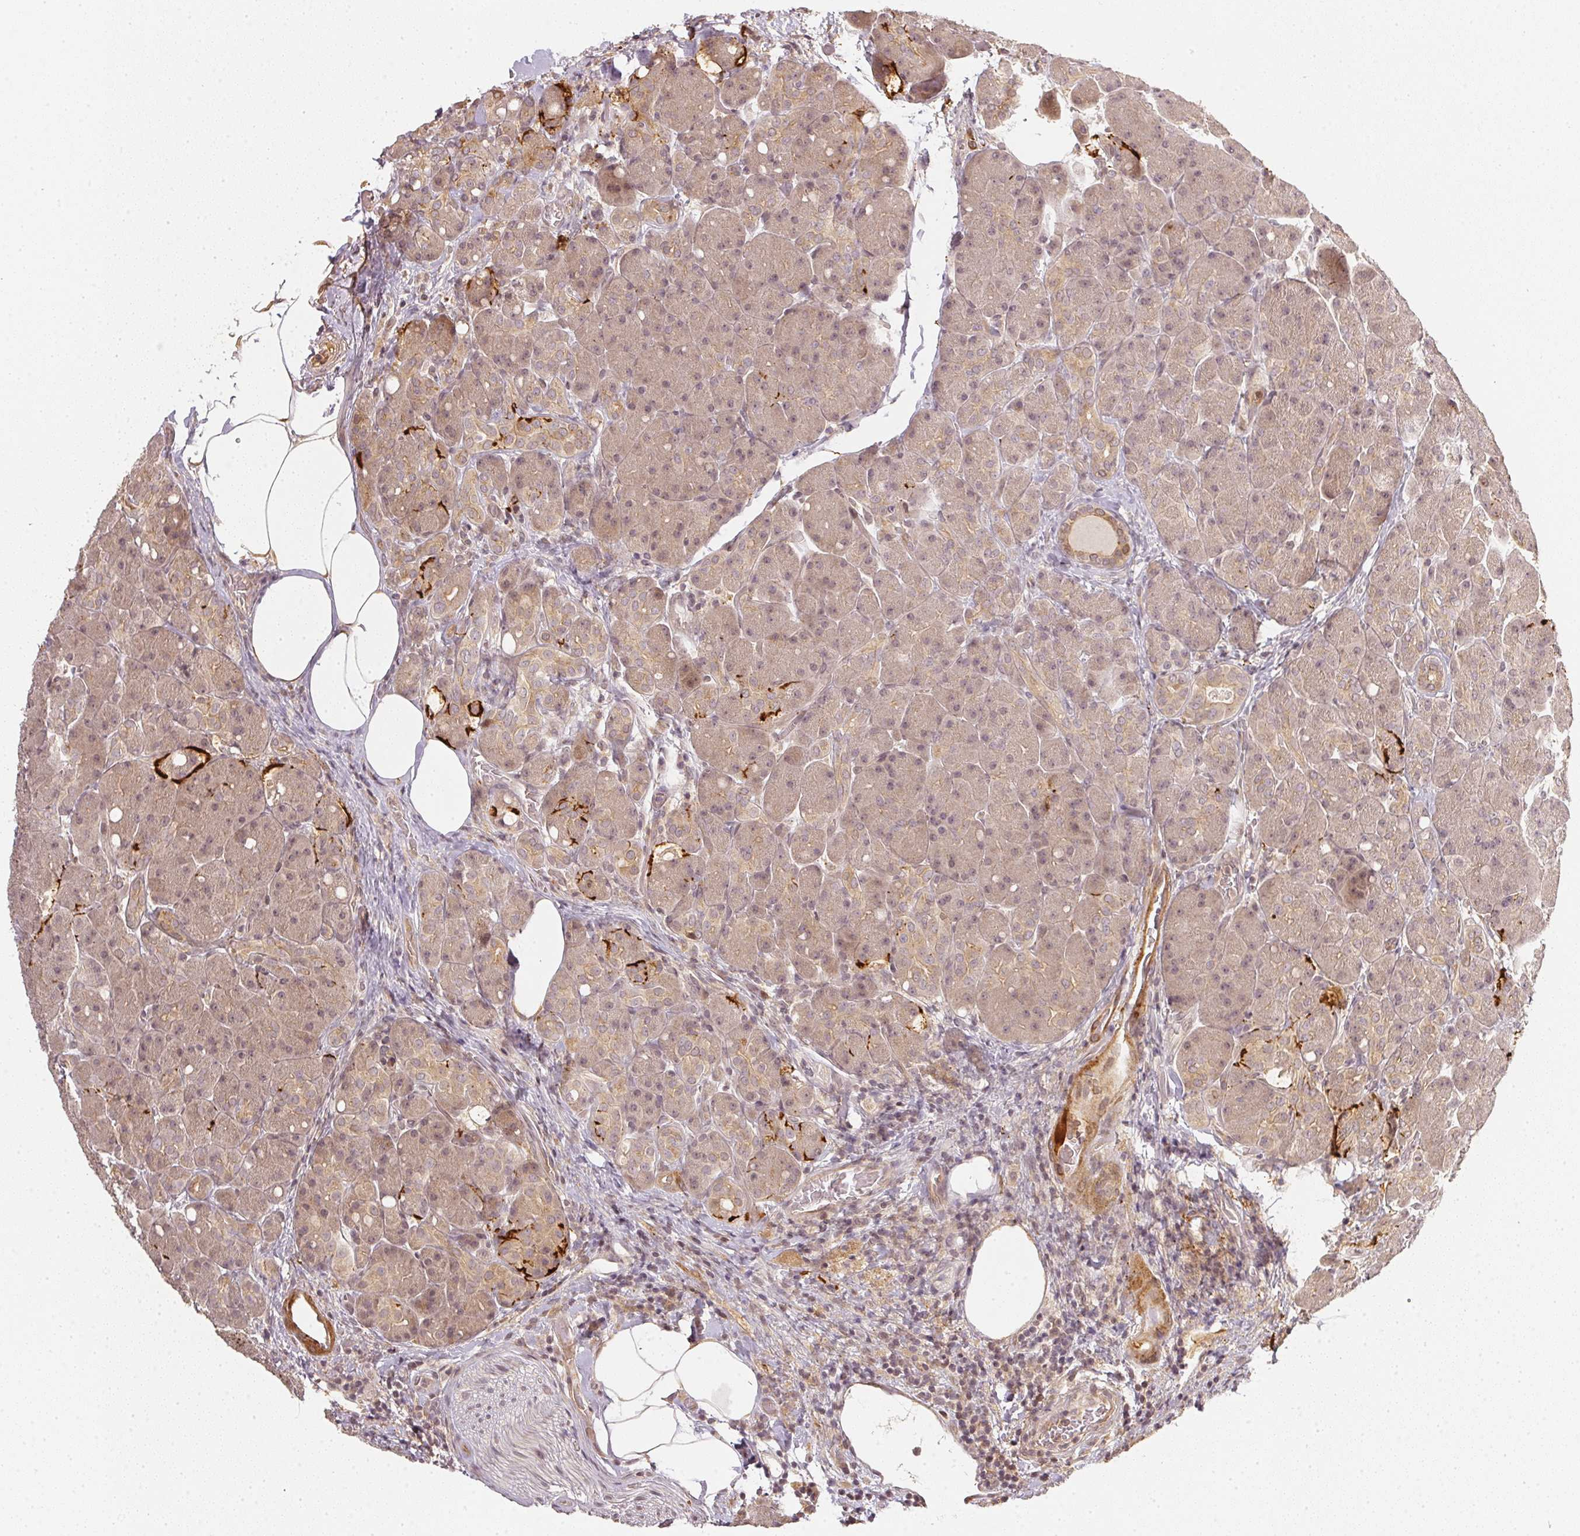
{"staining": {"intensity": "negative", "quantity": "none", "location": "none"}, "tissue": "pancreas", "cell_type": "Exocrine glandular cells", "image_type": "normal", "snomed": [{"axis": "morphology", "description": "Normal tissue, NOS"}, {"axis": "topography", "description": "Pancreas"}], "caption": "This micrograph is of unremarkable pancreas stained with immunohistochemistry to label a protein in brown with the nuclei are counter-stained blue. There is no staining in exocrine glandular cells. The staining is performed using DAB (3,3'-diaminobenzidine) brown chromogen with nuclei counter-stained in using hematoxylin.", "gene": "SERPINE1", "patient": {"sex": "male", "age": 55}}